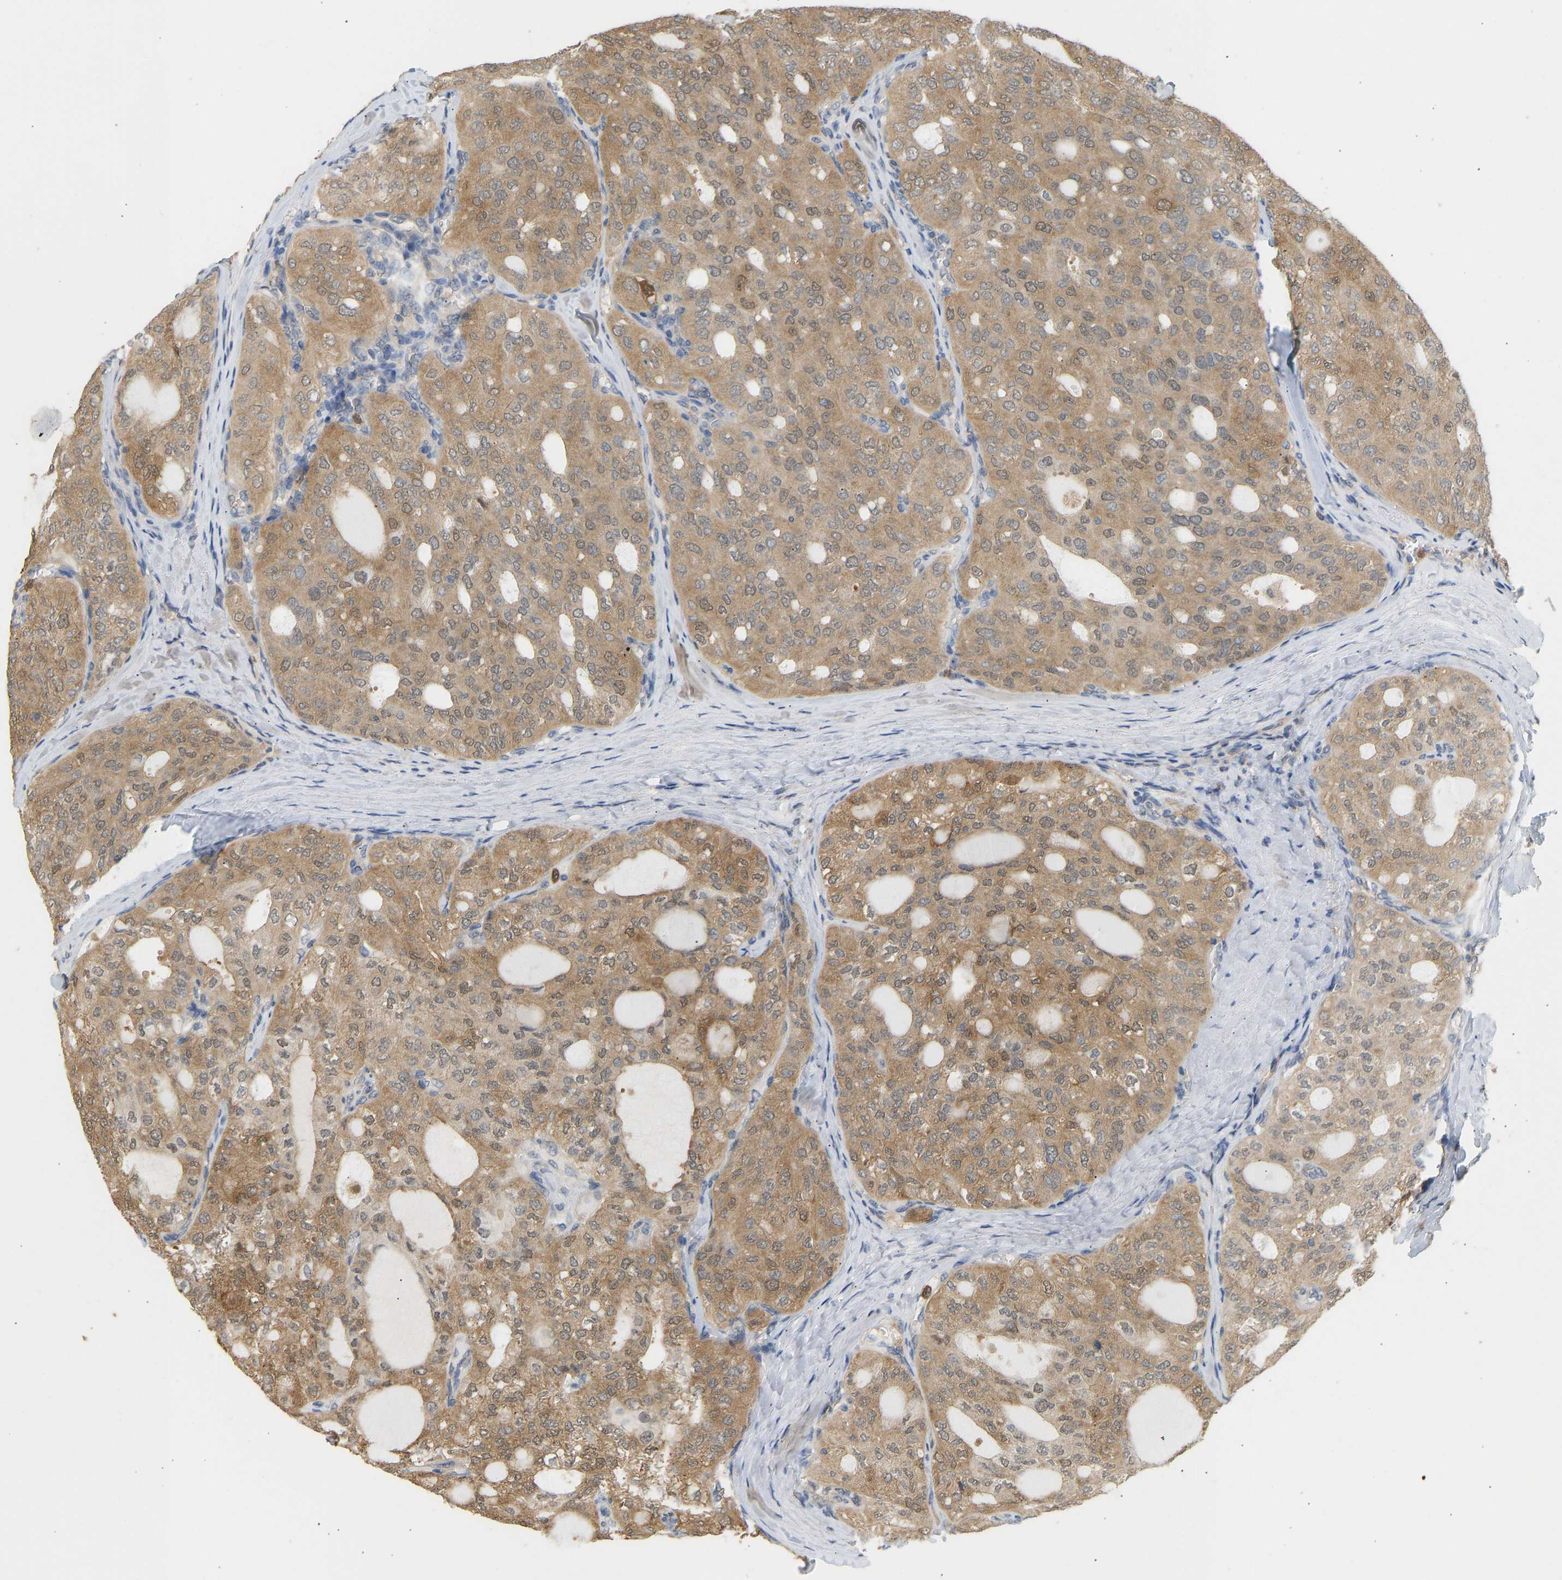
{"staining": {"intensity": "moderate", "quantity": ">75%", "location": "cytoplasmic/membranous"}, "tissue": "thyroid cancer", "cell_type": "Tumor cells", "image_type": "cancer", "snomed": [{"axis": "morphology", "description": "Follicular adenoma carcinoma, NOS"}, {"axis": "topography", "description": "Thyroid gland"}], "caption": "DAB immunohistochemical staining of human thyroid cancer reveals moderate cytoplasmic/membranous protein staining in about >75% of tumor cells.", "gene": "ENO1", "patient": {"sex": "male", "age": 75}}